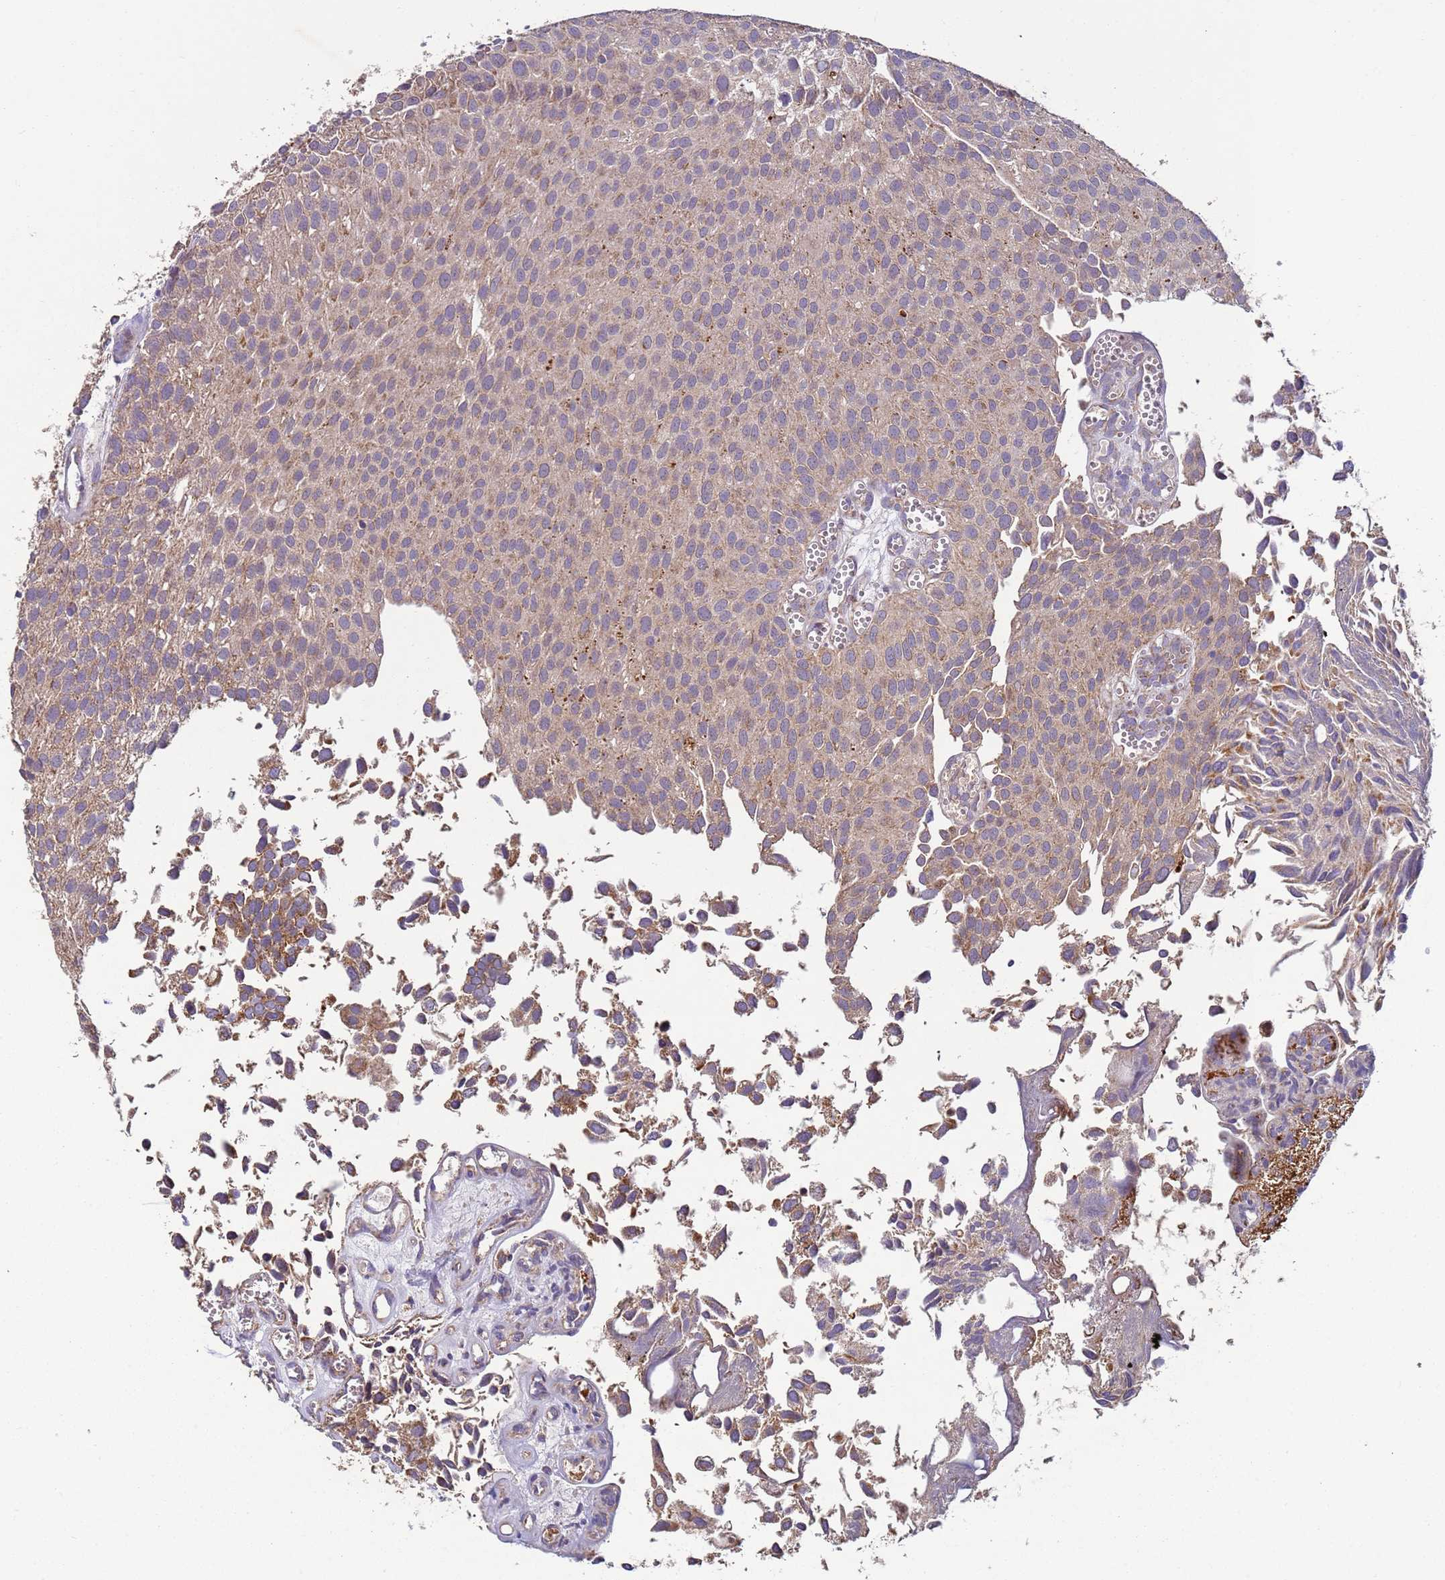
{"staining": {"intensity": "moderate", "quantity": "25%-75%", "location": "cytoplasmic/membranous"}, "tissue": "urothelial cancer", "cell_type": "Tumor cells", "image_type": "cancer", "snomed": [{"axis": "morphology", "description": "Urothelial carcinoma, Low grade"}, {"axis": "topography", "description": "Urinary bladder"}], "caption": "Immunohistochemical staining of urothelial carcinoma (low-grade) demonstrates medium levels of moderate cytoplasmic/membranous protein staining in about 25%-75% of tumor cells.", "gene": "FBXO33", "patient": {"sex": "male", "age": 88}}